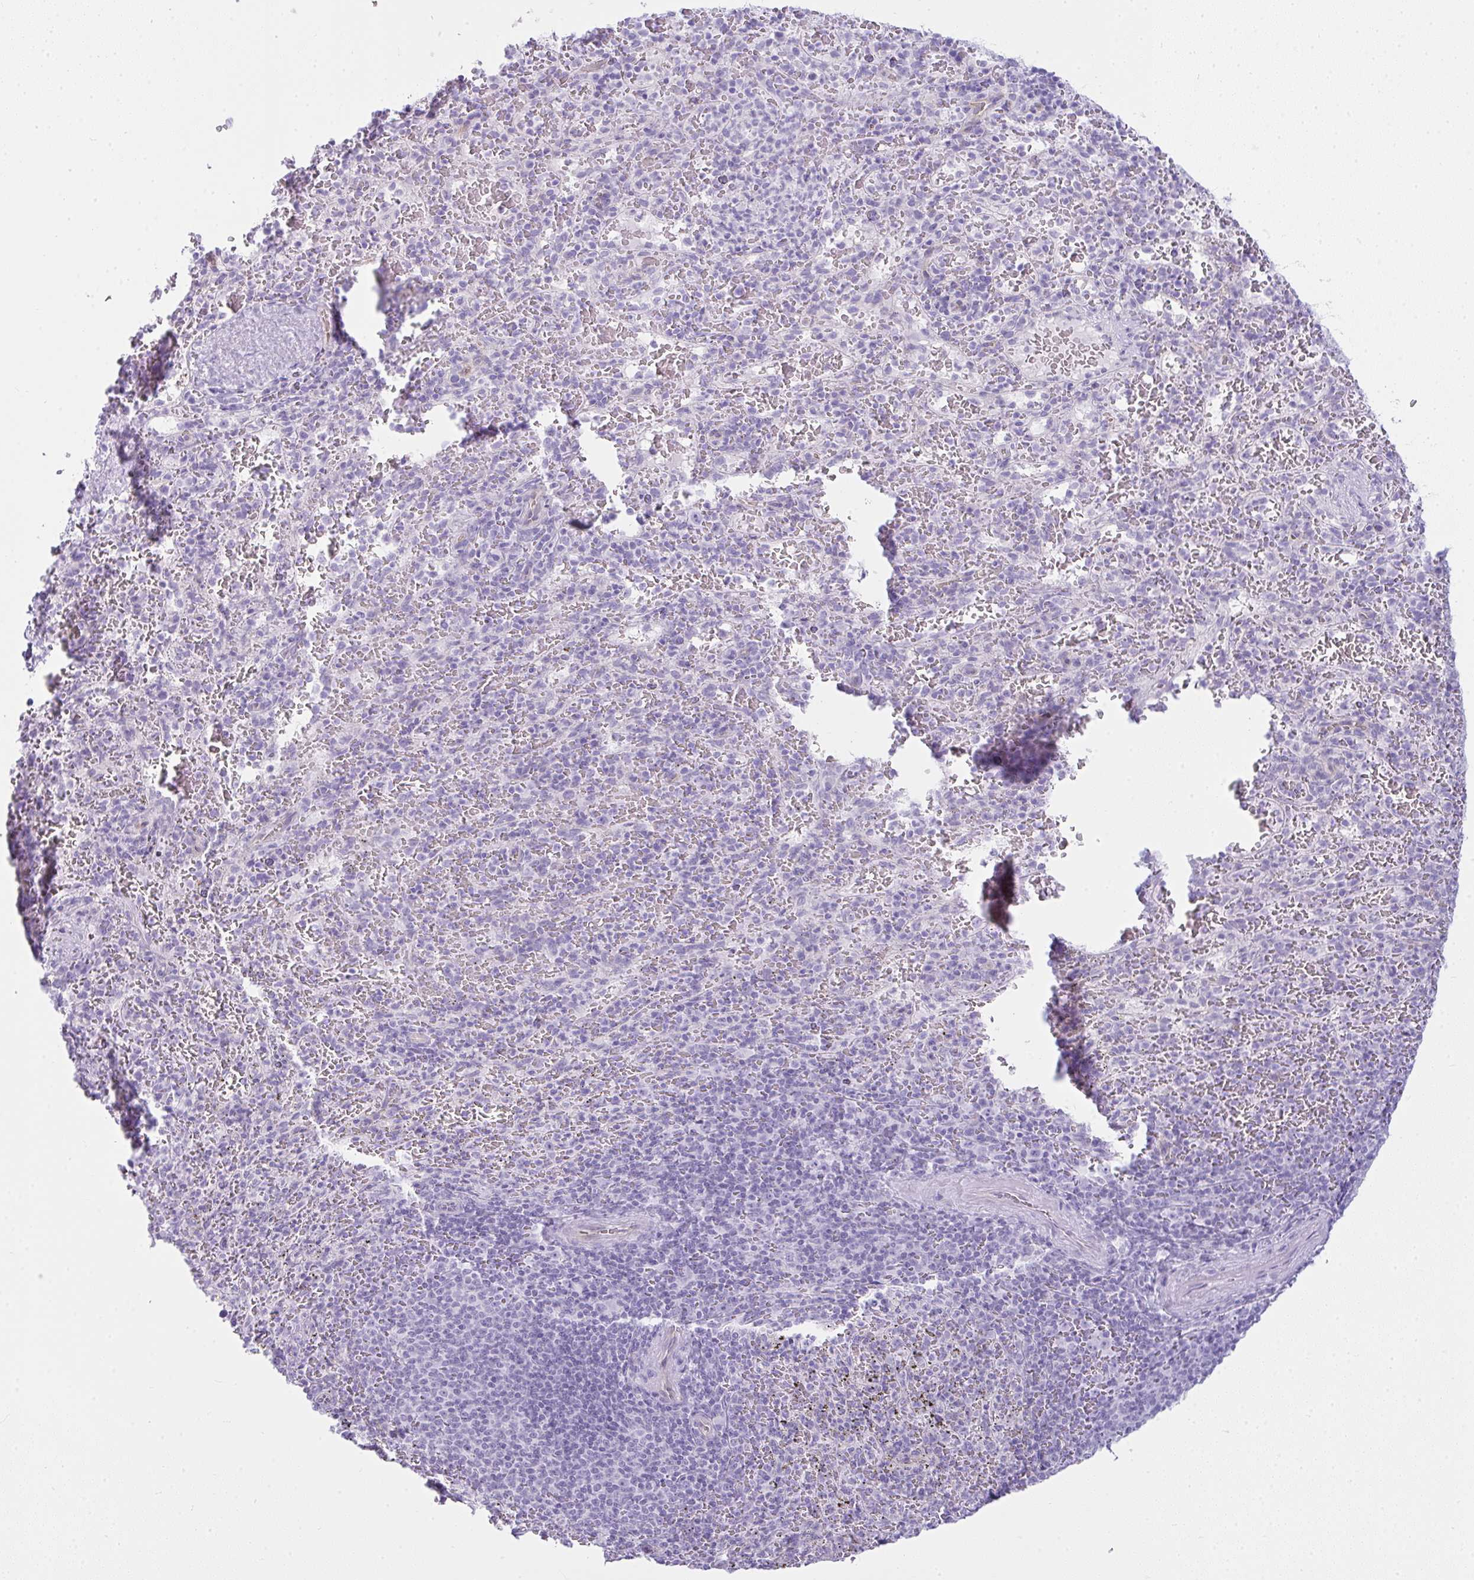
{"staining": {"intensity": "negative", "quantity": "none", "location": "none"}, "tissue": "spleen", "cell_type": "Cells in red pulp", "image_type": "normal", "snomed": [{"axis": "morphology", "description": "Normal tissue, NOS"}, {"axis": "topography", "description": "Spleen"}], "caption": "Immunohistochemistry image of normal spleen: human spleen stained with DAB (3,3'-diaminobenzidine) shows no significant protein positivity in cells in red pulp. (Stains: DAB immunohistochemistry (IHC) with hematoxylin counter stain, Microscopy: brightfield microscopy at high magnification).", "gene": "RASL10A", "patient": {"sex": "male", "age": 57}}